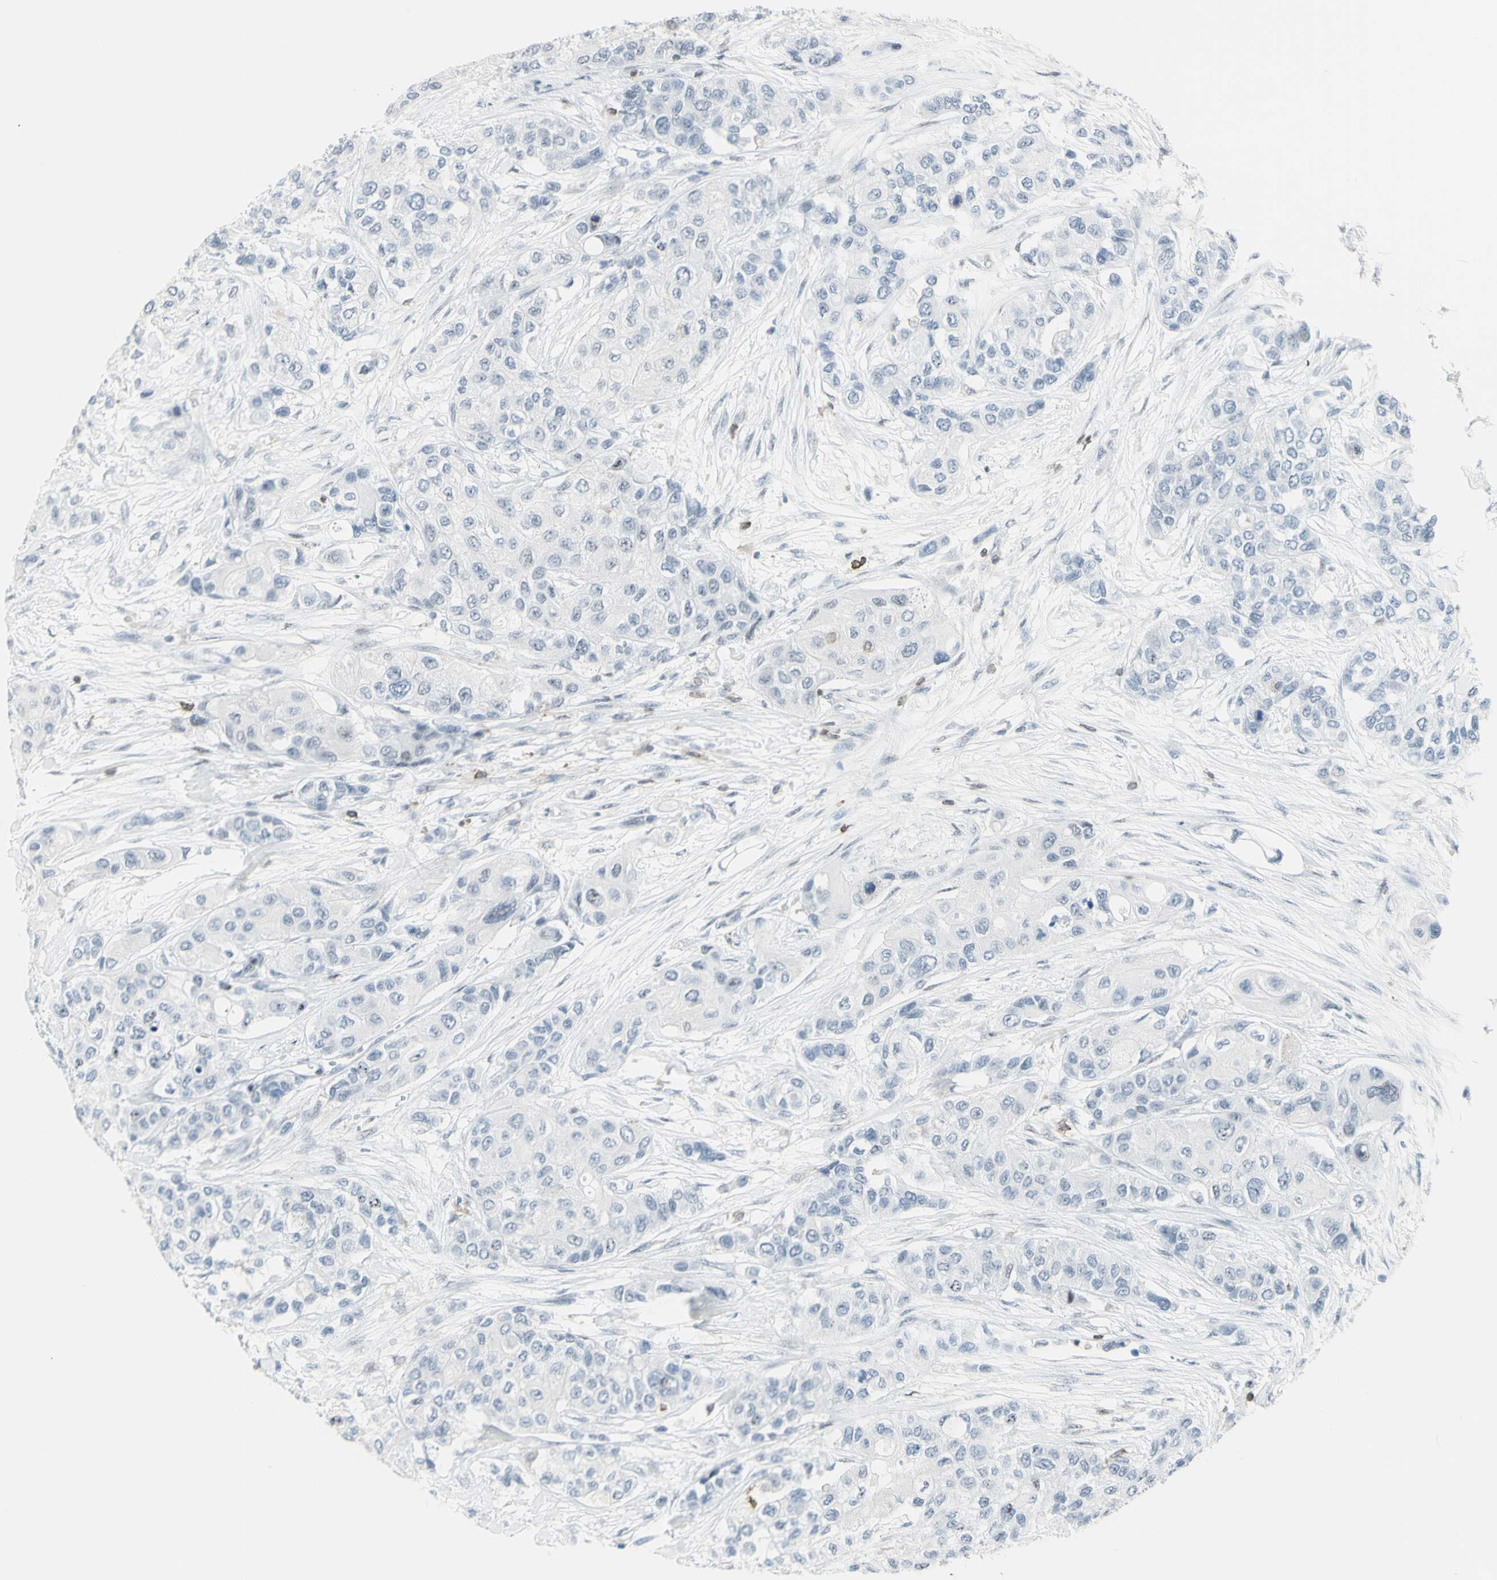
{"staining": {"intensity": "negative", "quantity": "none", "location": "none"}, "tissue": "urothelial cancer", "cell_type": "Tumor cells", "image_type": "cancer", "snomed": [{"axis": "morphology", "description": "Urothelial carcinoma, High grade"}, {"axis": "topography", "description": "Urinary bladder"}], "caption": "High magnification brightfield microscopy of urothelial cancer stained with DAB (brown) and counterstained with hematoxylin (blue): tumor cells show no significant staining.", "gene": "NRG1", "patient": {"sex": "female", "age": 56}}